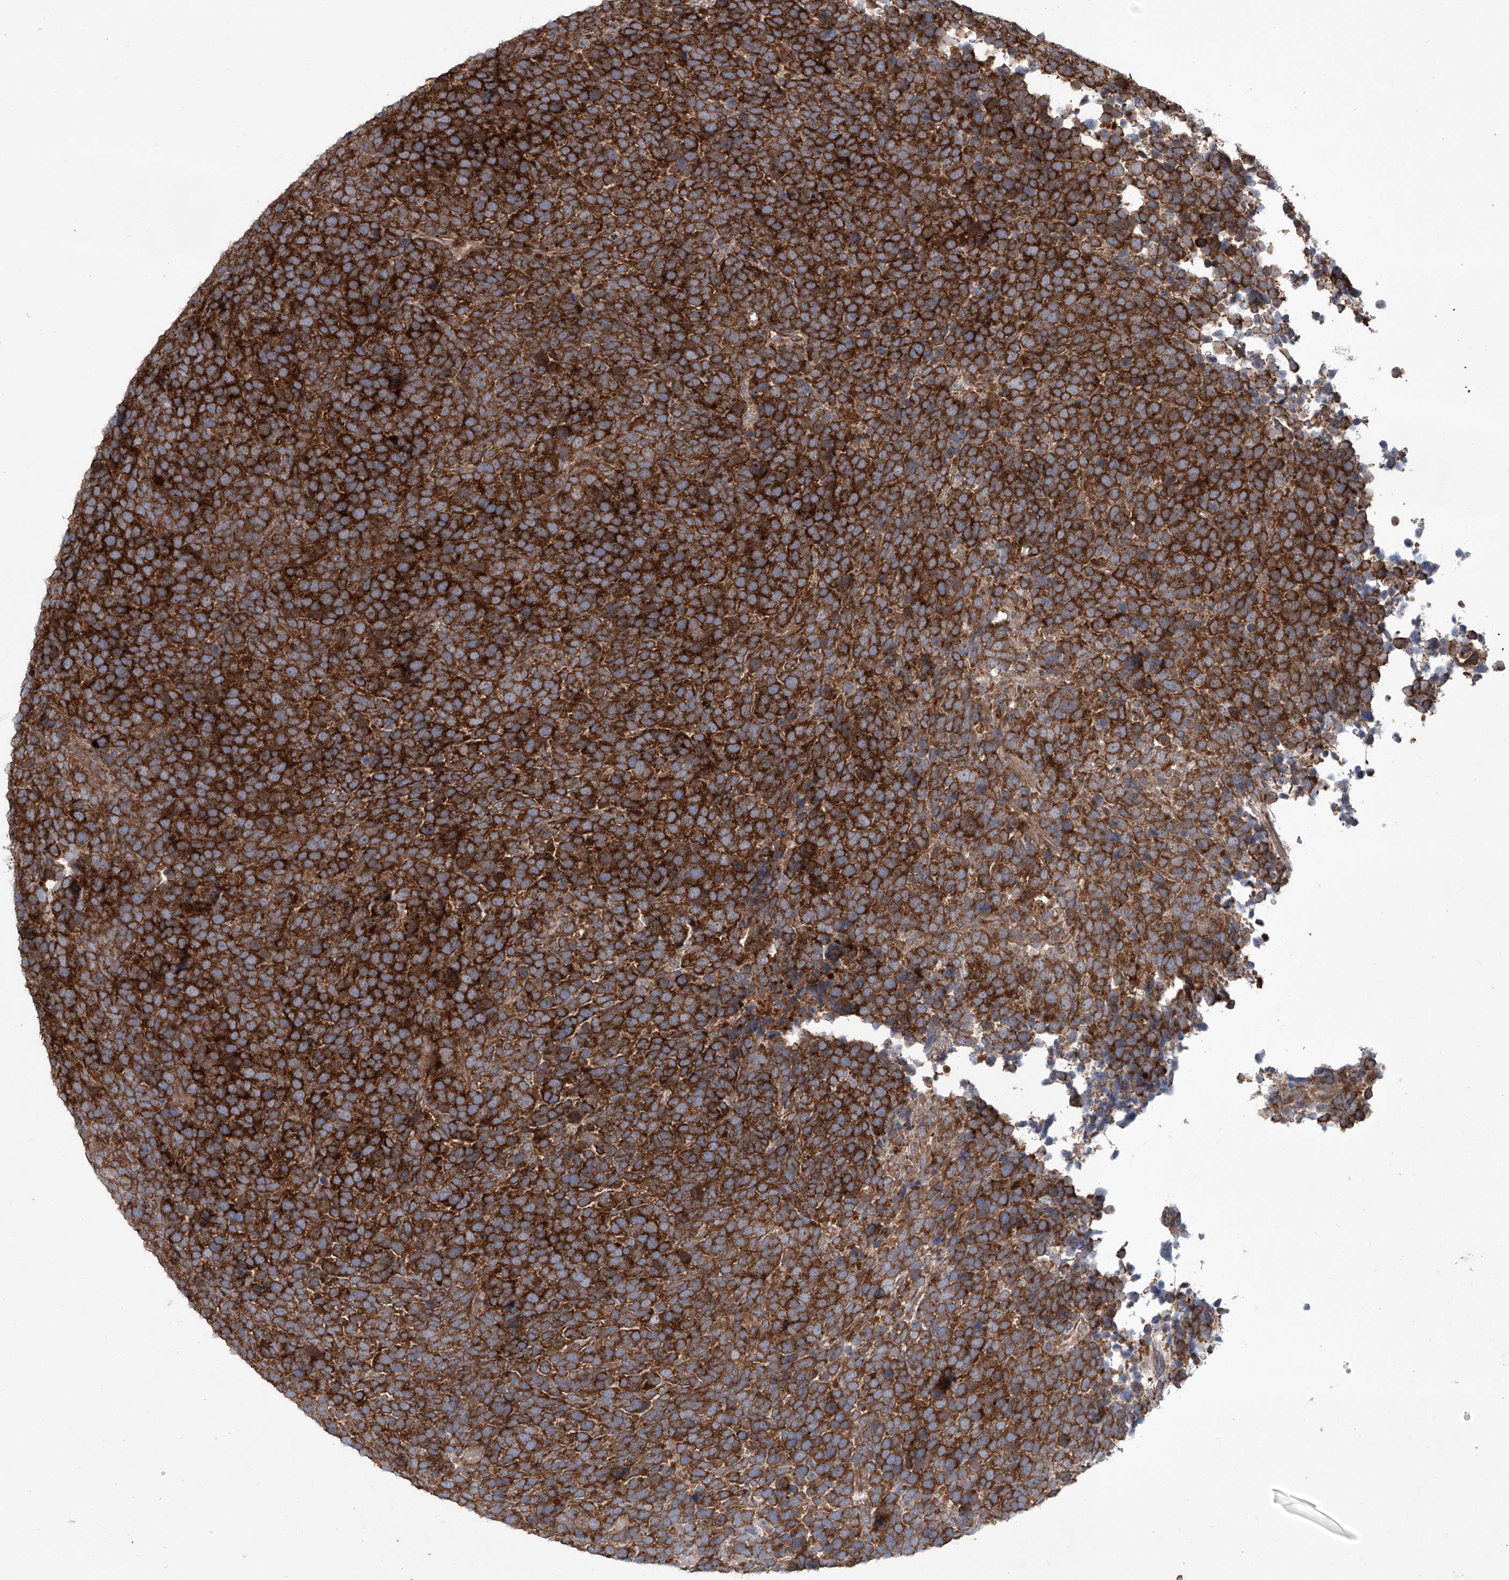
{"staining": {"intensity": "strong", "quantity": ">75%", "location": "cytoplasmic/membranous"}, "tissue": "urothelial cancer", "cell_type": "Tumor cells", "image_type": "cancer", "snomed": [{"axis": "morphology", "description": "Urothelial carcinoma, High grade"}, {"axis": "topography", "description": "Urinary bladder"}], "caption": "Immunohistochemical staining of human urothelial cancer reveals strong cytoplasmic/membranous protein expression in about >75% of tumor cells.", "gene": "KLC4", "patient": {"sex": "female", "age": 82}}